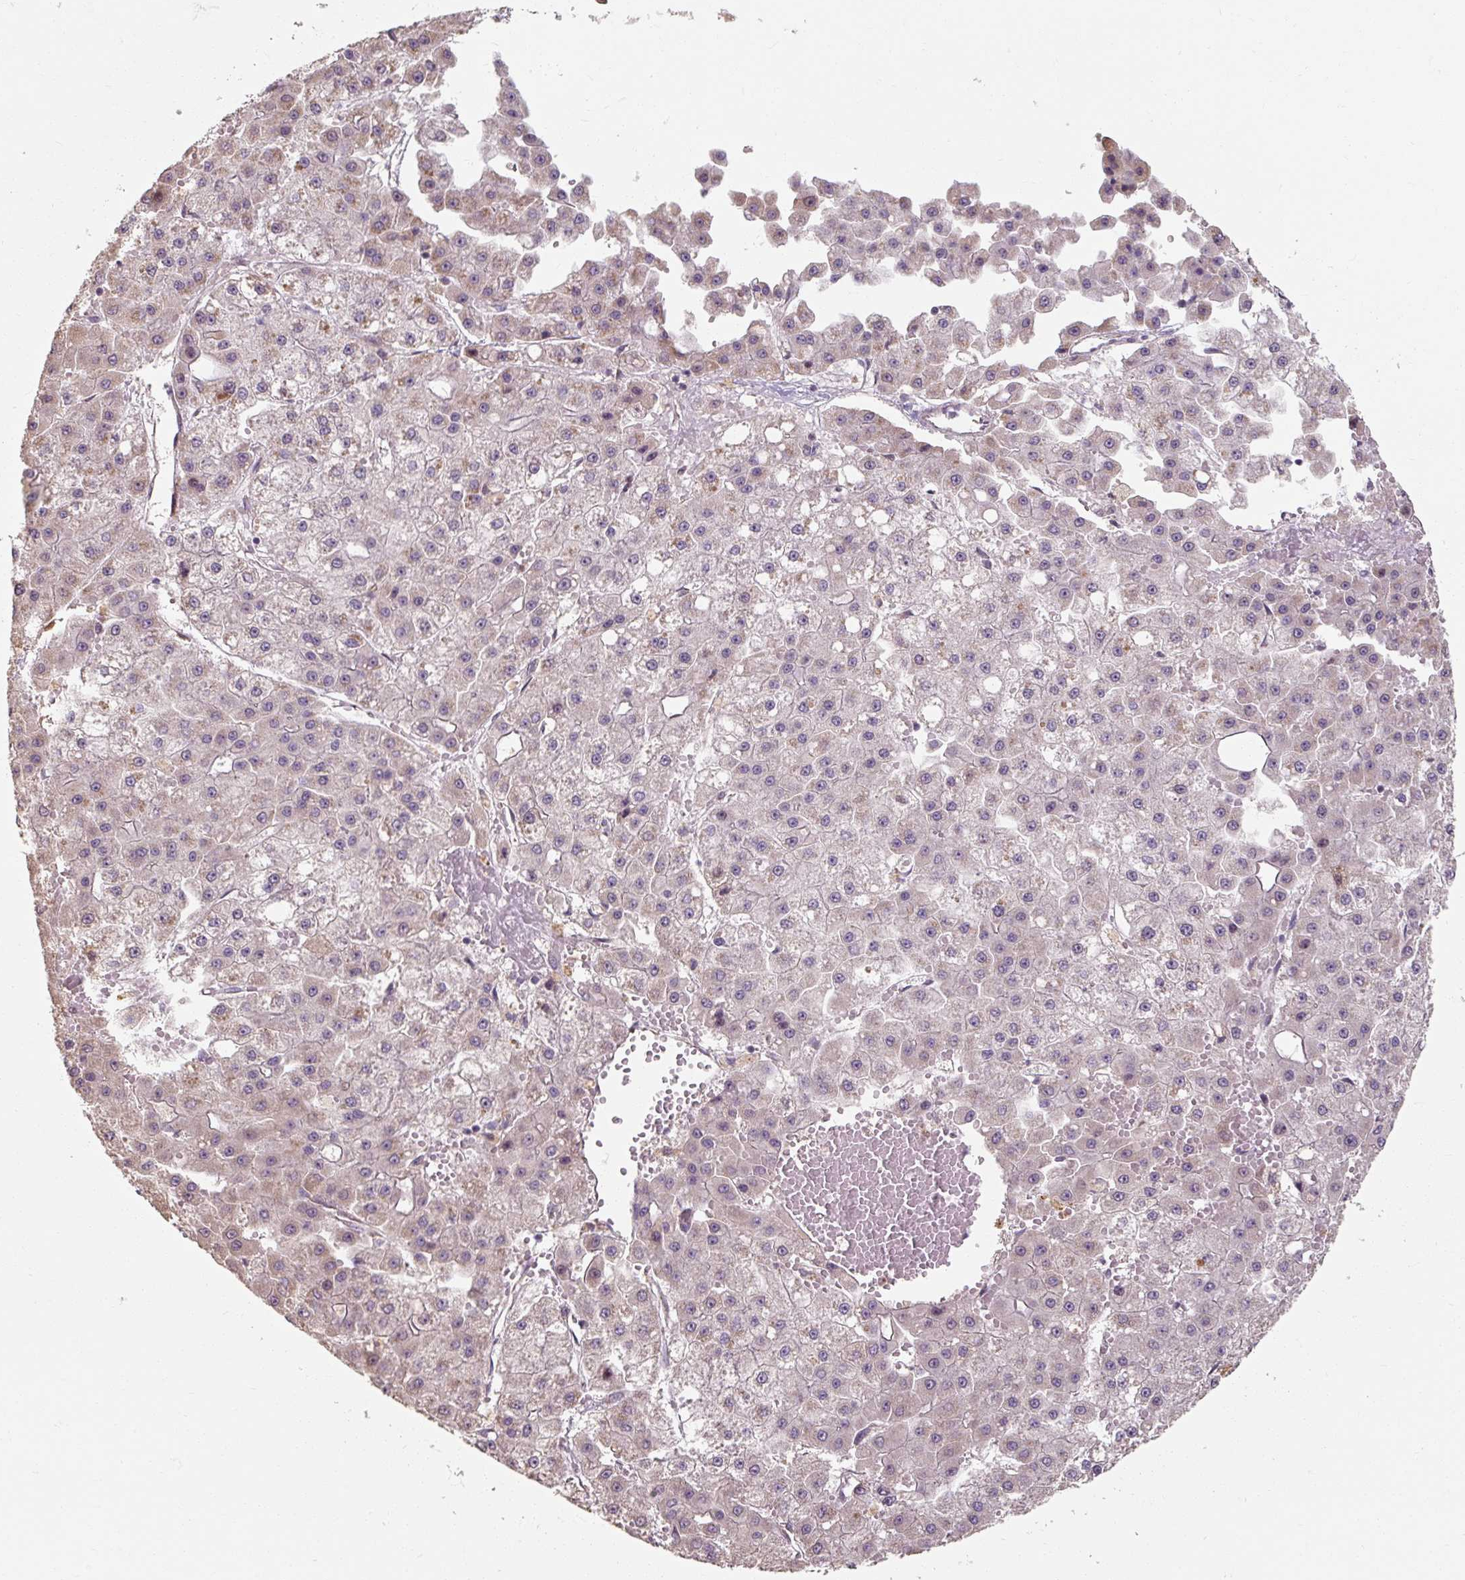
{"staining": {"intensity": "weak", "quantity": "<25%", "location": "cytoplasmic/membranous,nuclear"}, "tissue": "liver cancer", "cell_type": "Tumor cells", "image_type": "cancer", "snomed": [{"axis": "morphology", "description": "Carcinoma, Hepatocellular, NOS"}, {"axis": "topography", "description": "Liver"}], "caption": "Immunohistochemistry of human hepatocellular carcinoma (liver) demonstrates no expression in tumor cells. Nuclei are stained in blue.", "gene": "TSEN54", "patient": {"sex": "male", "age": 47}}